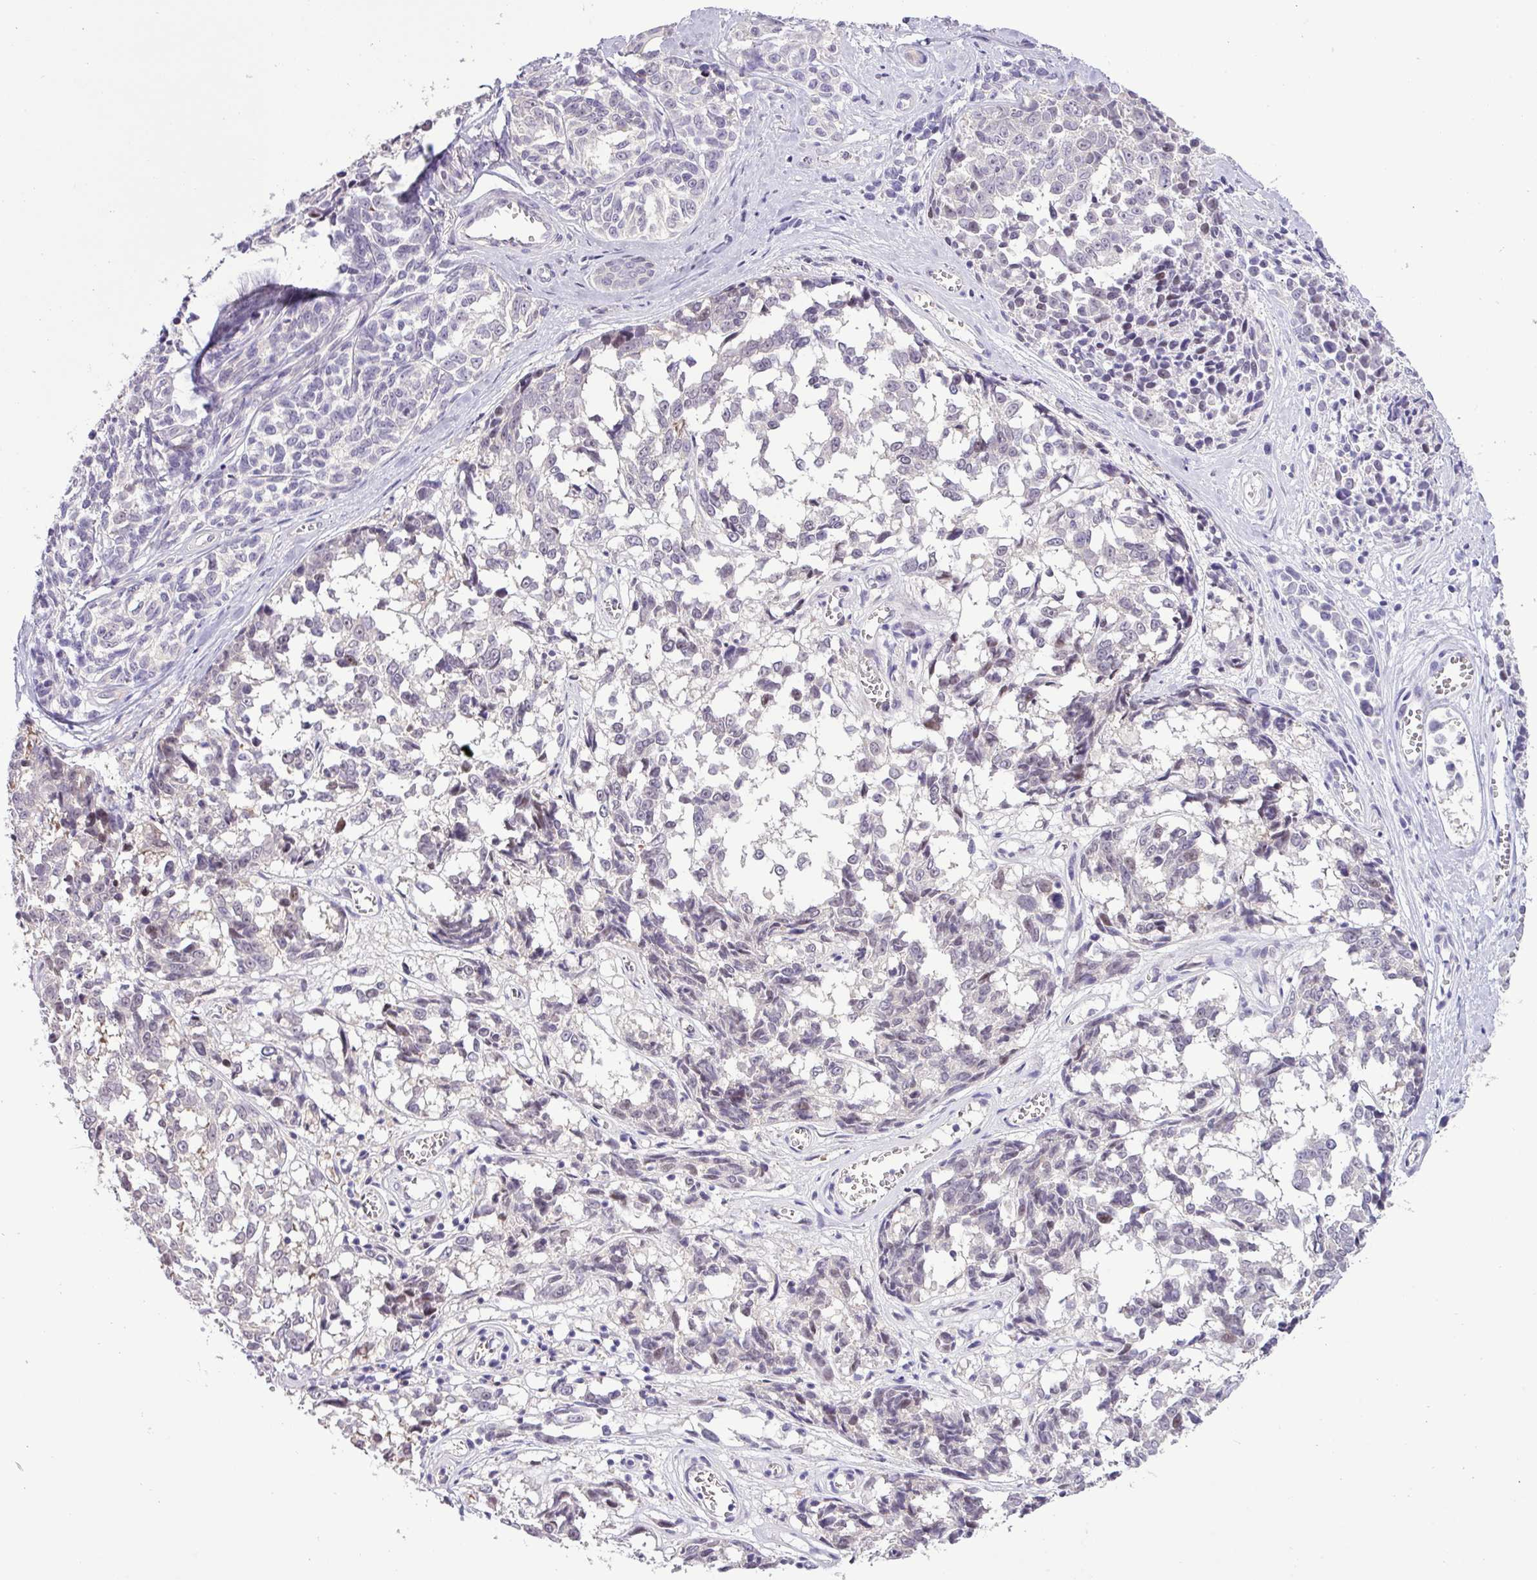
{"staining": {"intensity": "negative", "quantity": "none", "location": "none"}, "tissue": "melanoma", "cell_type": "Tumor cells", "image_type": "cancer", "snomed": [{"axis": "morphology", "description": "Malignant melanoma, NOS"}, {"axis": "topography", "description": "Skin"}], "caption": "An image of human malignant melanoma is negative for staining in tumor cells.", "gene": "RIPPLY1", "patient": {"sex": "female", "age": 64}}